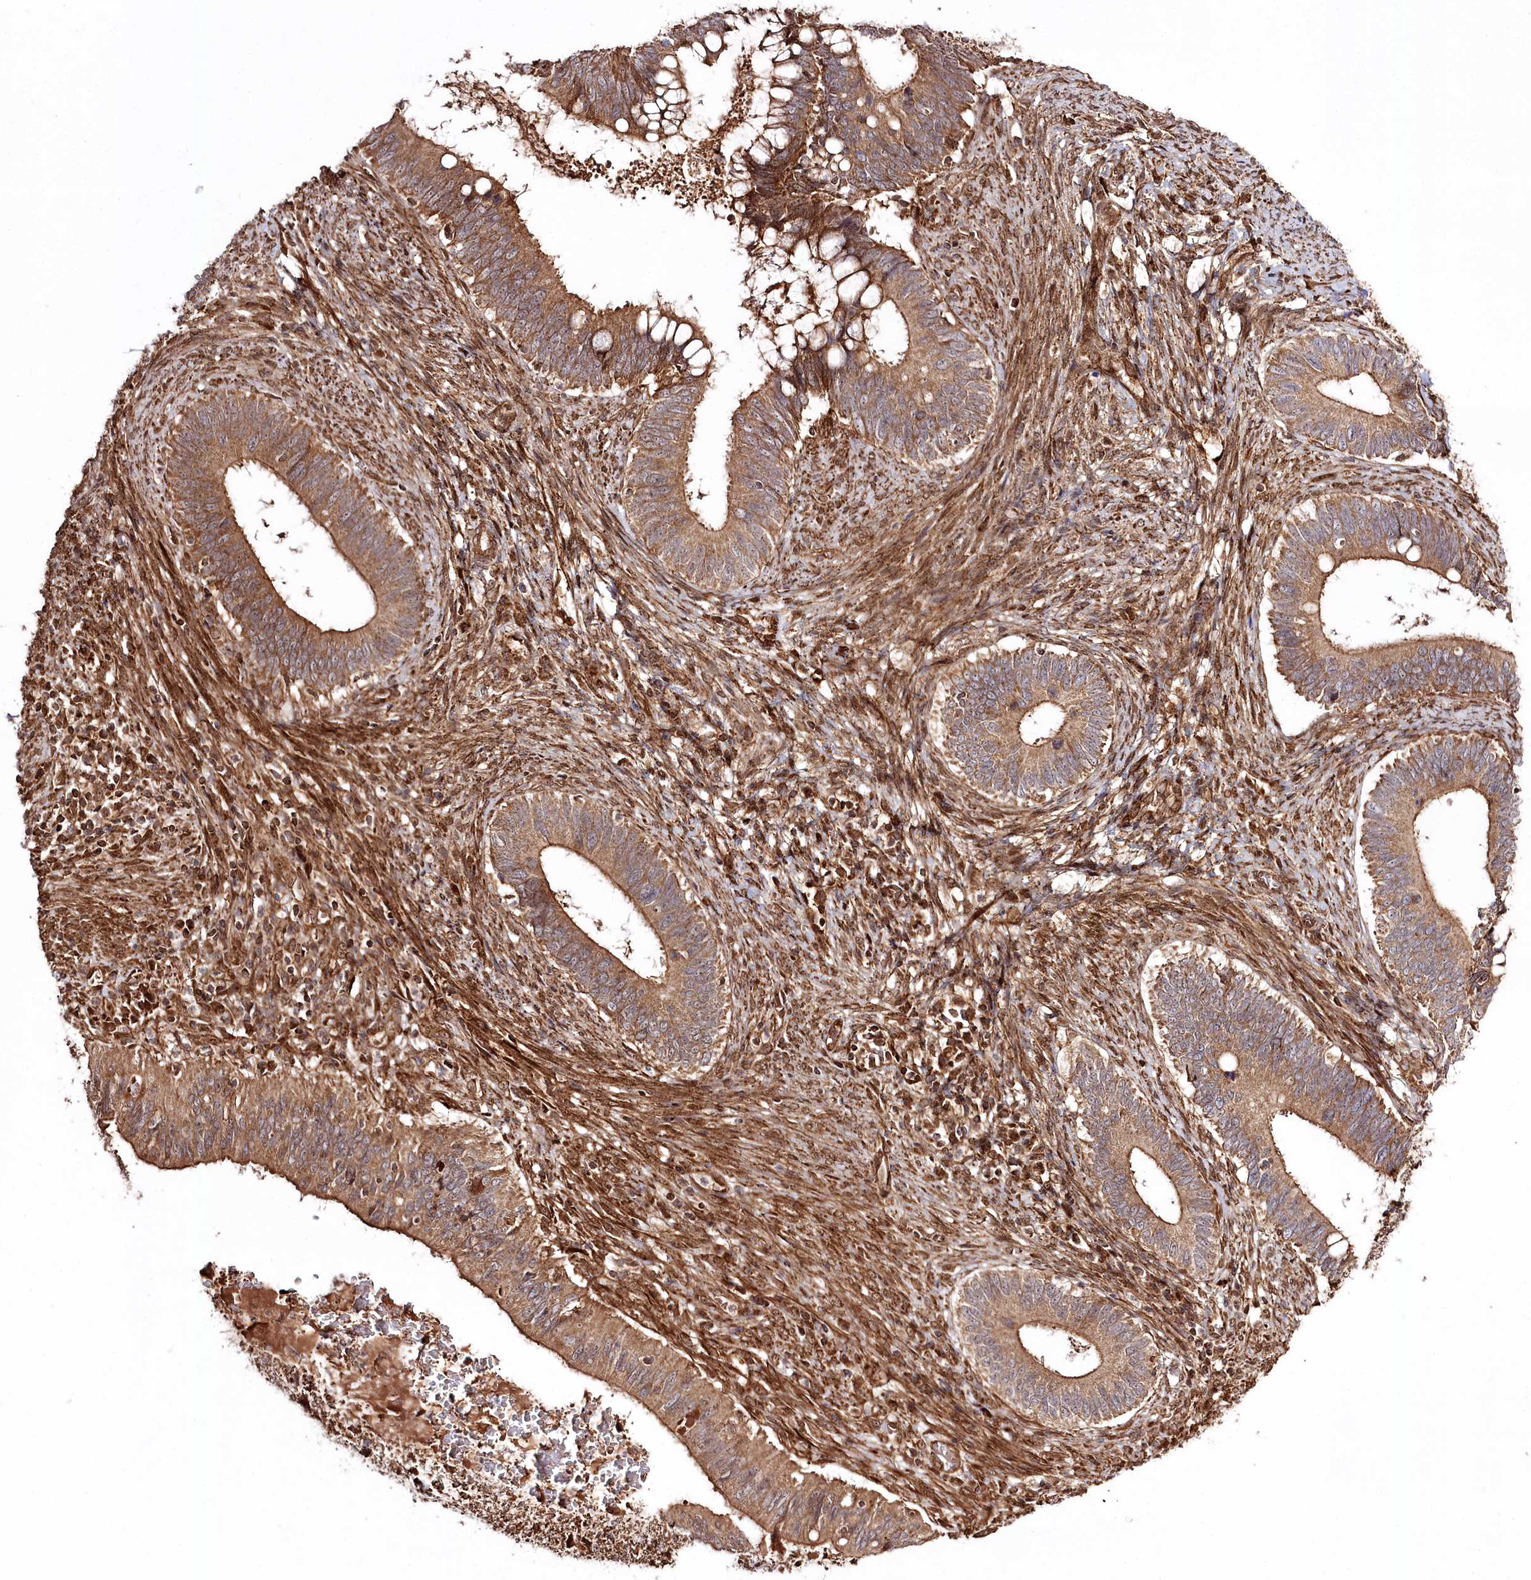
{"staining": {"intensity": "moderate", "quantity": ">75%", "location": "cytoplasmic/membranous"}, "tissue": "cervical cancer", "cell_type": "Tumor cells", "image_type": "cancer", "snomed": [{"axis": "morphology", "description": "Adenocarcinoma, NOS"}, {"axis": "topography", "description": "Cervix"}], "caption": "A medium amount of moderate cytoplasmic/membranous expression is identified in about >75% of tumor cells in adenocarcinoma (cervical) tissue. (Brightfield microscopy of DAB IHC at high magnification).", "gene": "REXO2", "patient": {"sex": "female", "age": 42}}